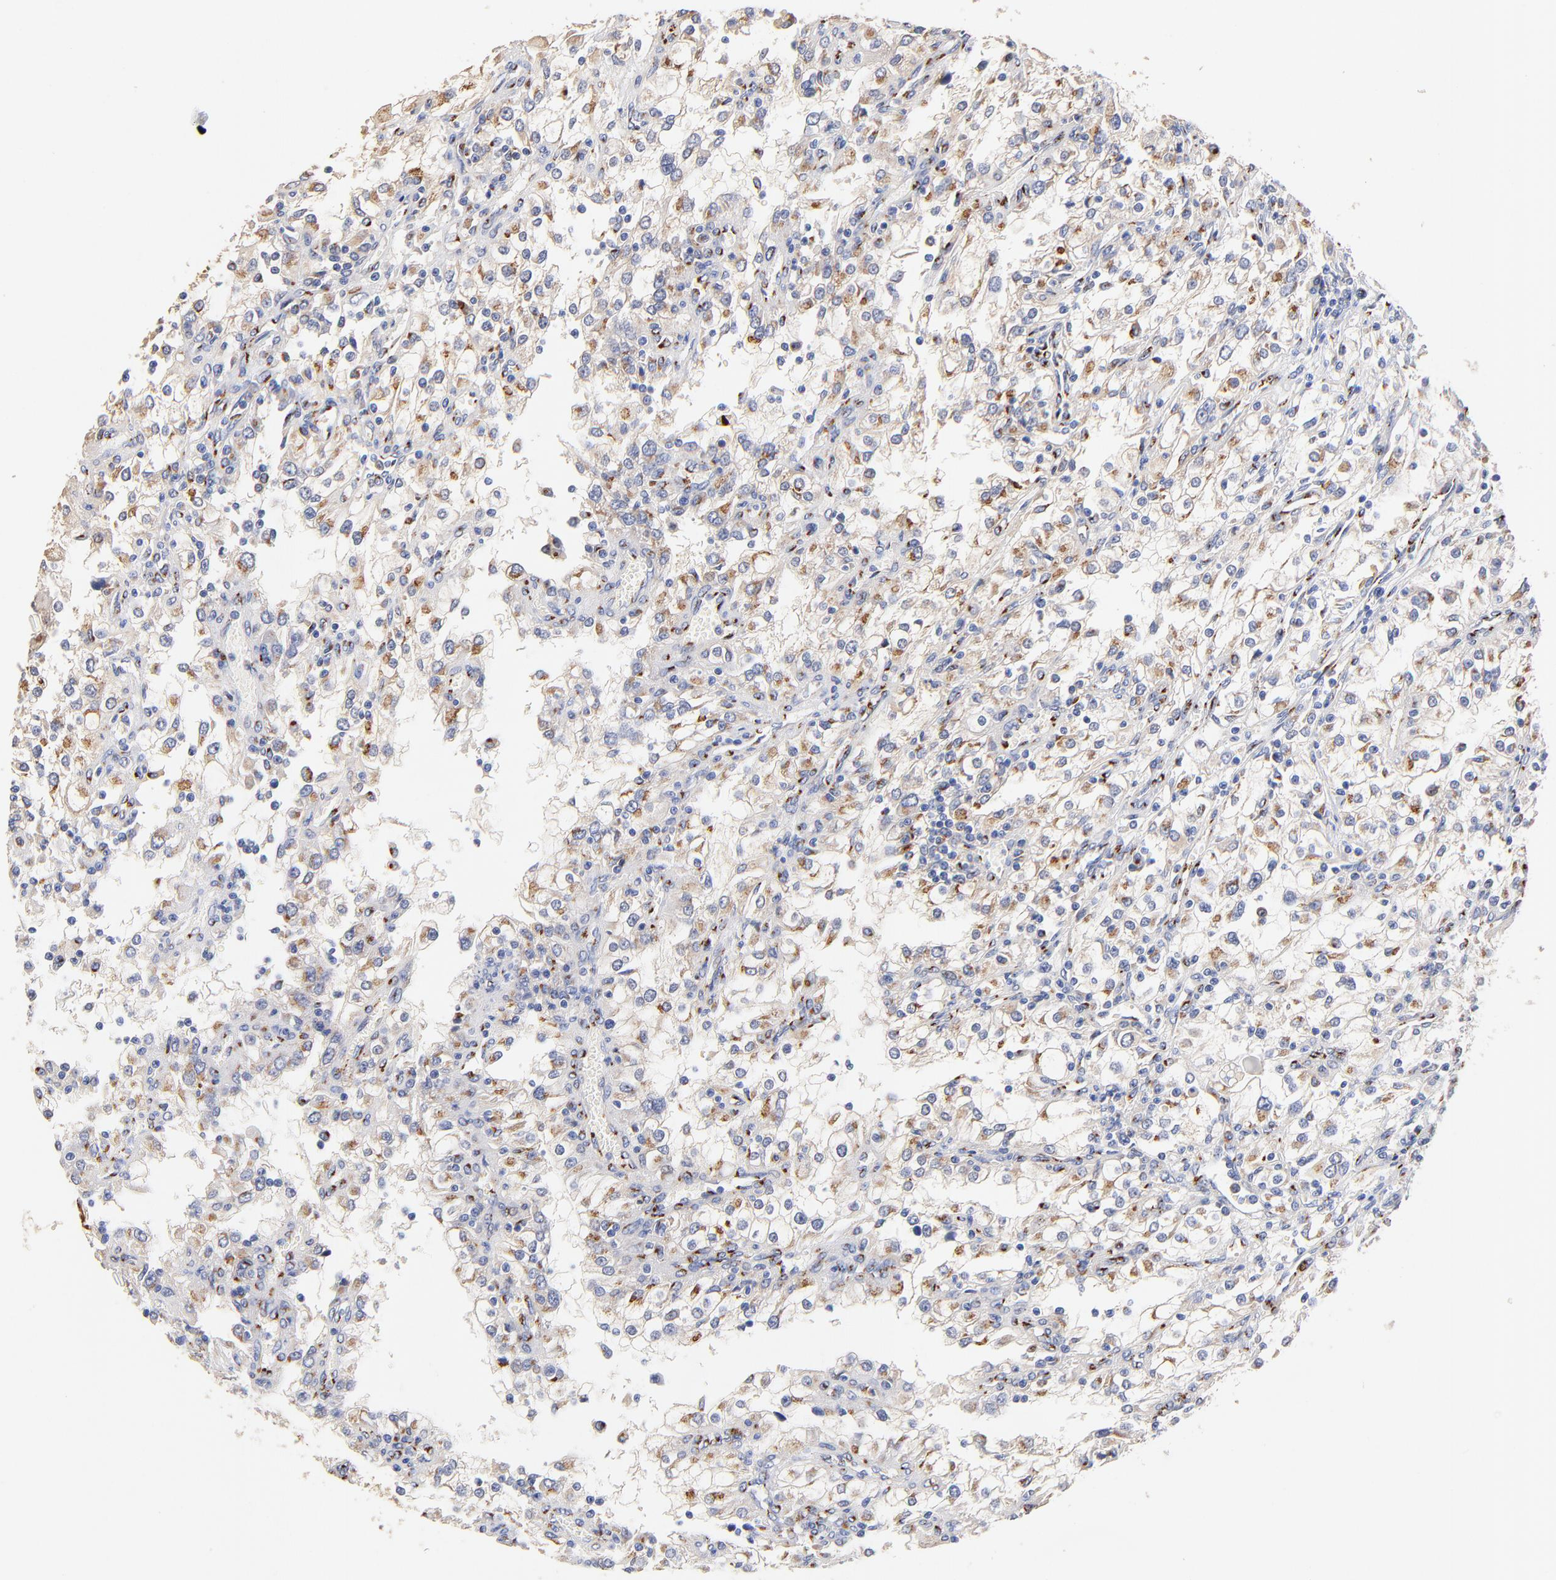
{"staining": {"intensity": "weak", "quantity": "25%-75%", "location": "cytoplasmic/membranous"}, "tissue": "renal cancer", "cell_type": "Tumor cells", "image_type": "cancer", "snomed": [{"axis": "morphology", "description": "Adenocarcinoma, NOS"}, {"axis": "topography", "description": "Kidney"}], "caption": "A brown stain highlights weak cytoplasmic/membranous positivity of a protein in renal cancer (adenocarcinoma) tumor cells.", "gene": "FMNL3", "patient": {"sex": "female", "age": 52}}